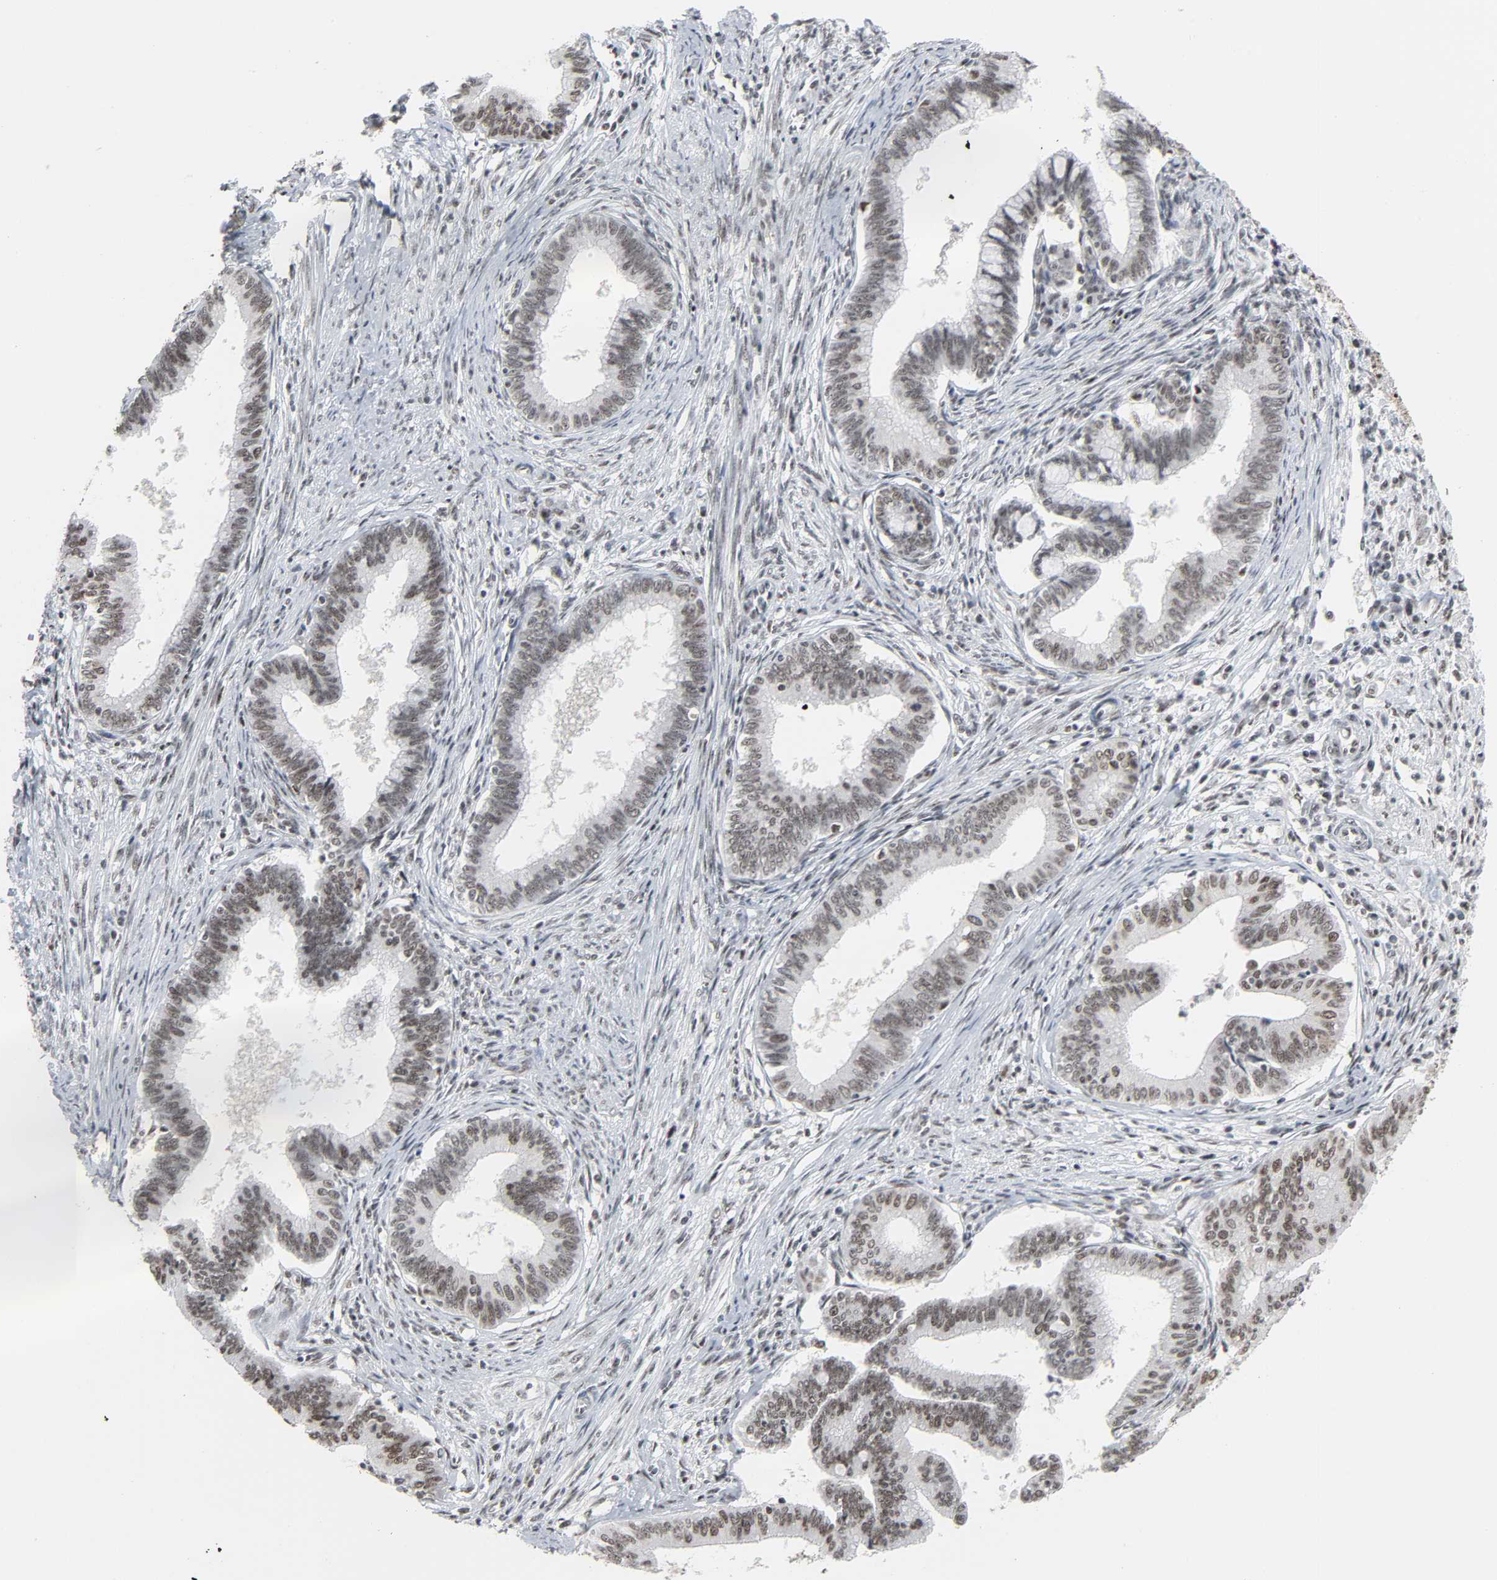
{"staining": {"intensity": "moderate", "quantity": ">75%", "location": "nuclear"}, "tissue": "cervical cancer", "cell_type": "Tumor cells", "image_type": "cancer", "snomed": [{"axis": "morphology", "description": "Adenocarcinoma, NOS"}, {"axis": "topography", "description": "Cervix"}], "caption": "This is an image of IHC staining of cervical cancer, which shows moderate expression in the nuclear of tumor cells.", "gene": "CDK7", "patient": {"sex": "female", "age": 36}}